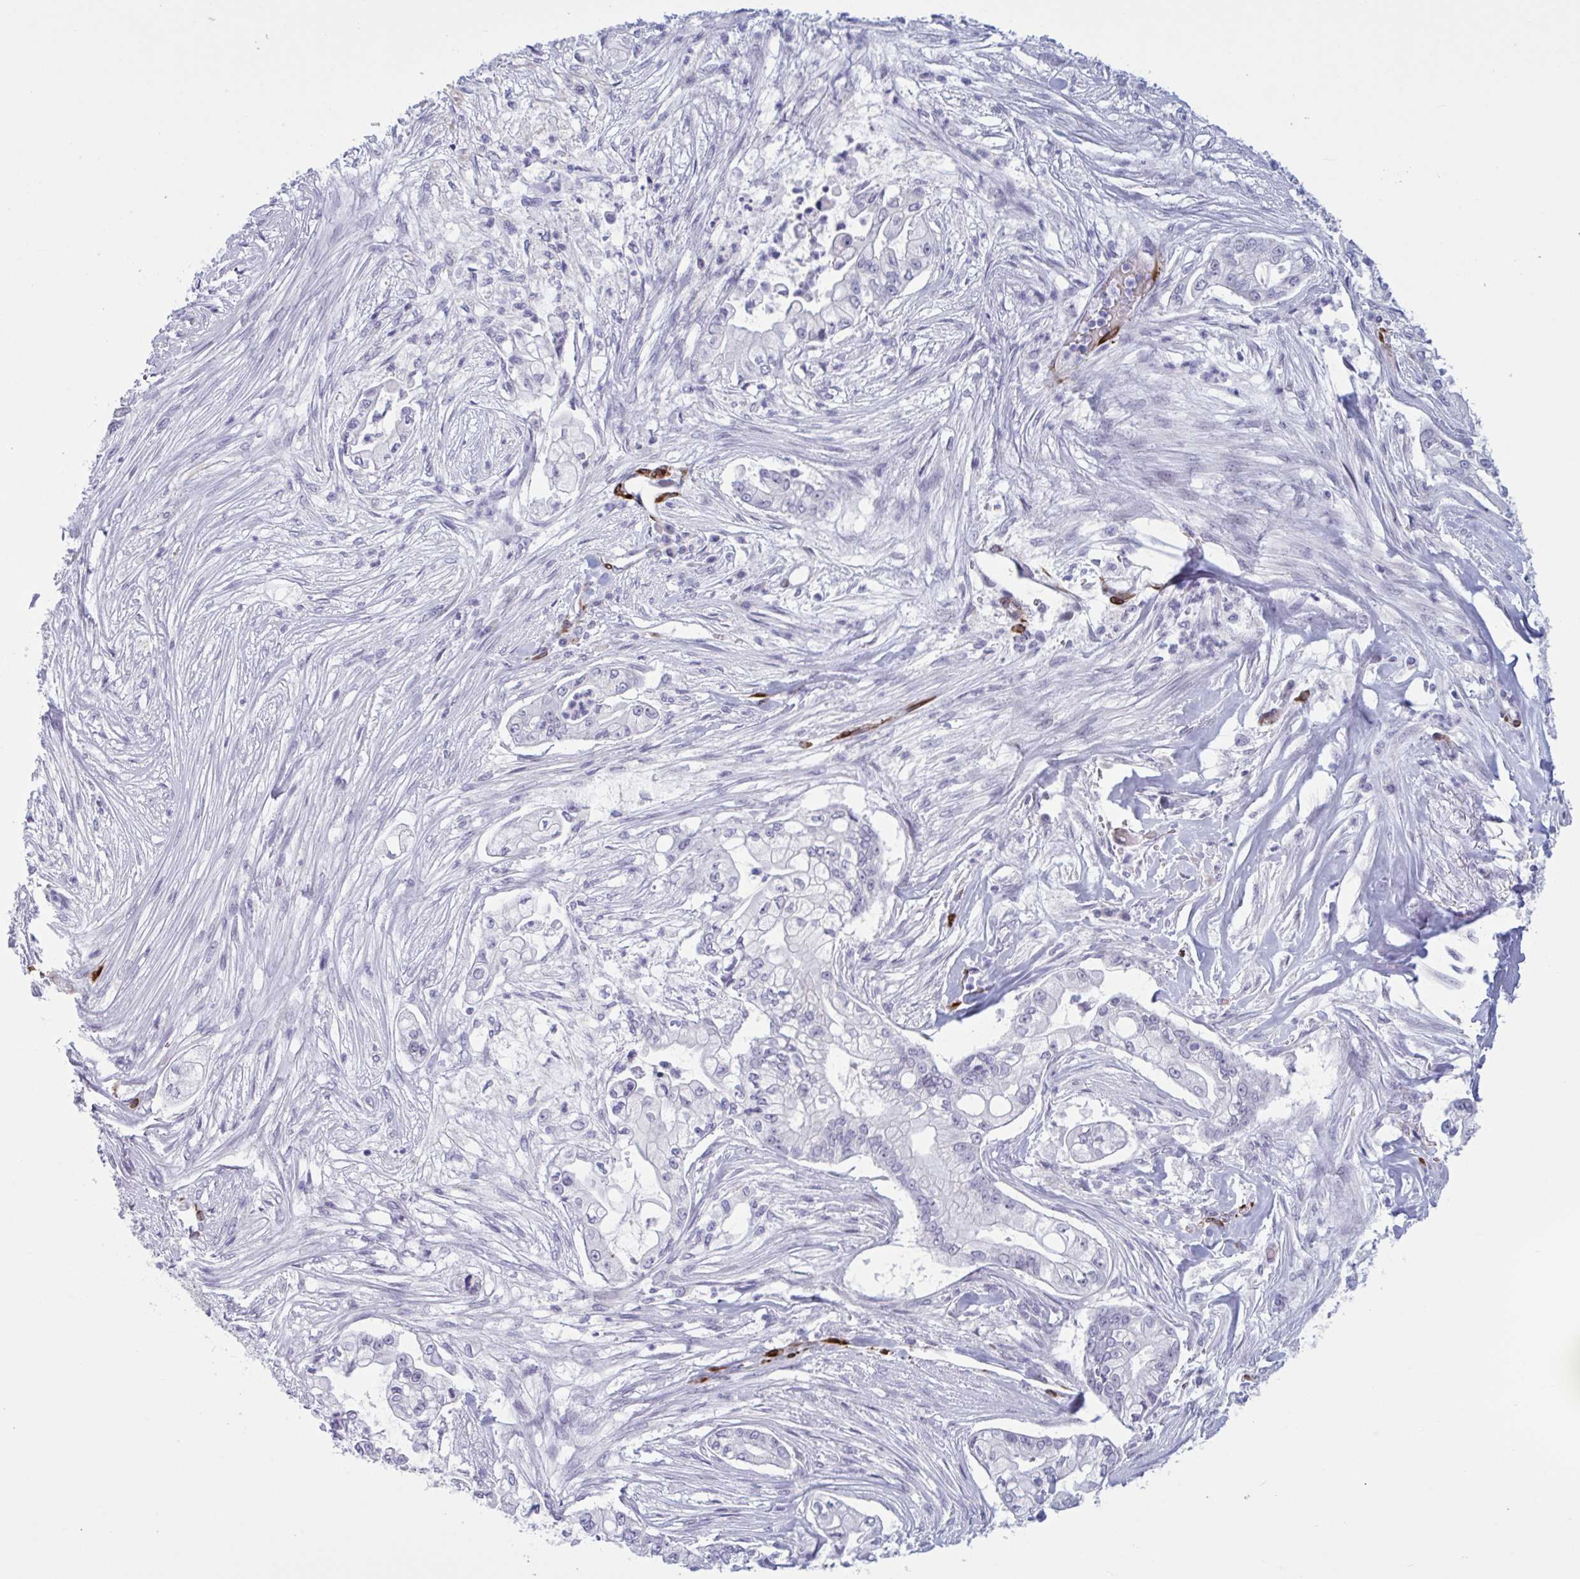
{"staining": {"intensity": "negative", "quantity": "none", "location": "none"}, "tissue": "pancreatic cancer", "cell_type": "Tumor cells", "image_type": "cancer", "snomed": [{"axis": "morphology", "description": "Adenocarcinoma, NOS"}, {"axis": "topography", "description": "Pancreas"}], "caption": "Immunohistochemistry photomicrograph of pancreatic adenocarcinoma stained for a protein (brown), which reveals no positivity in tumor cells.", "gene": "HSD11B2", "patient": {"sex": "female", "age": 69}}